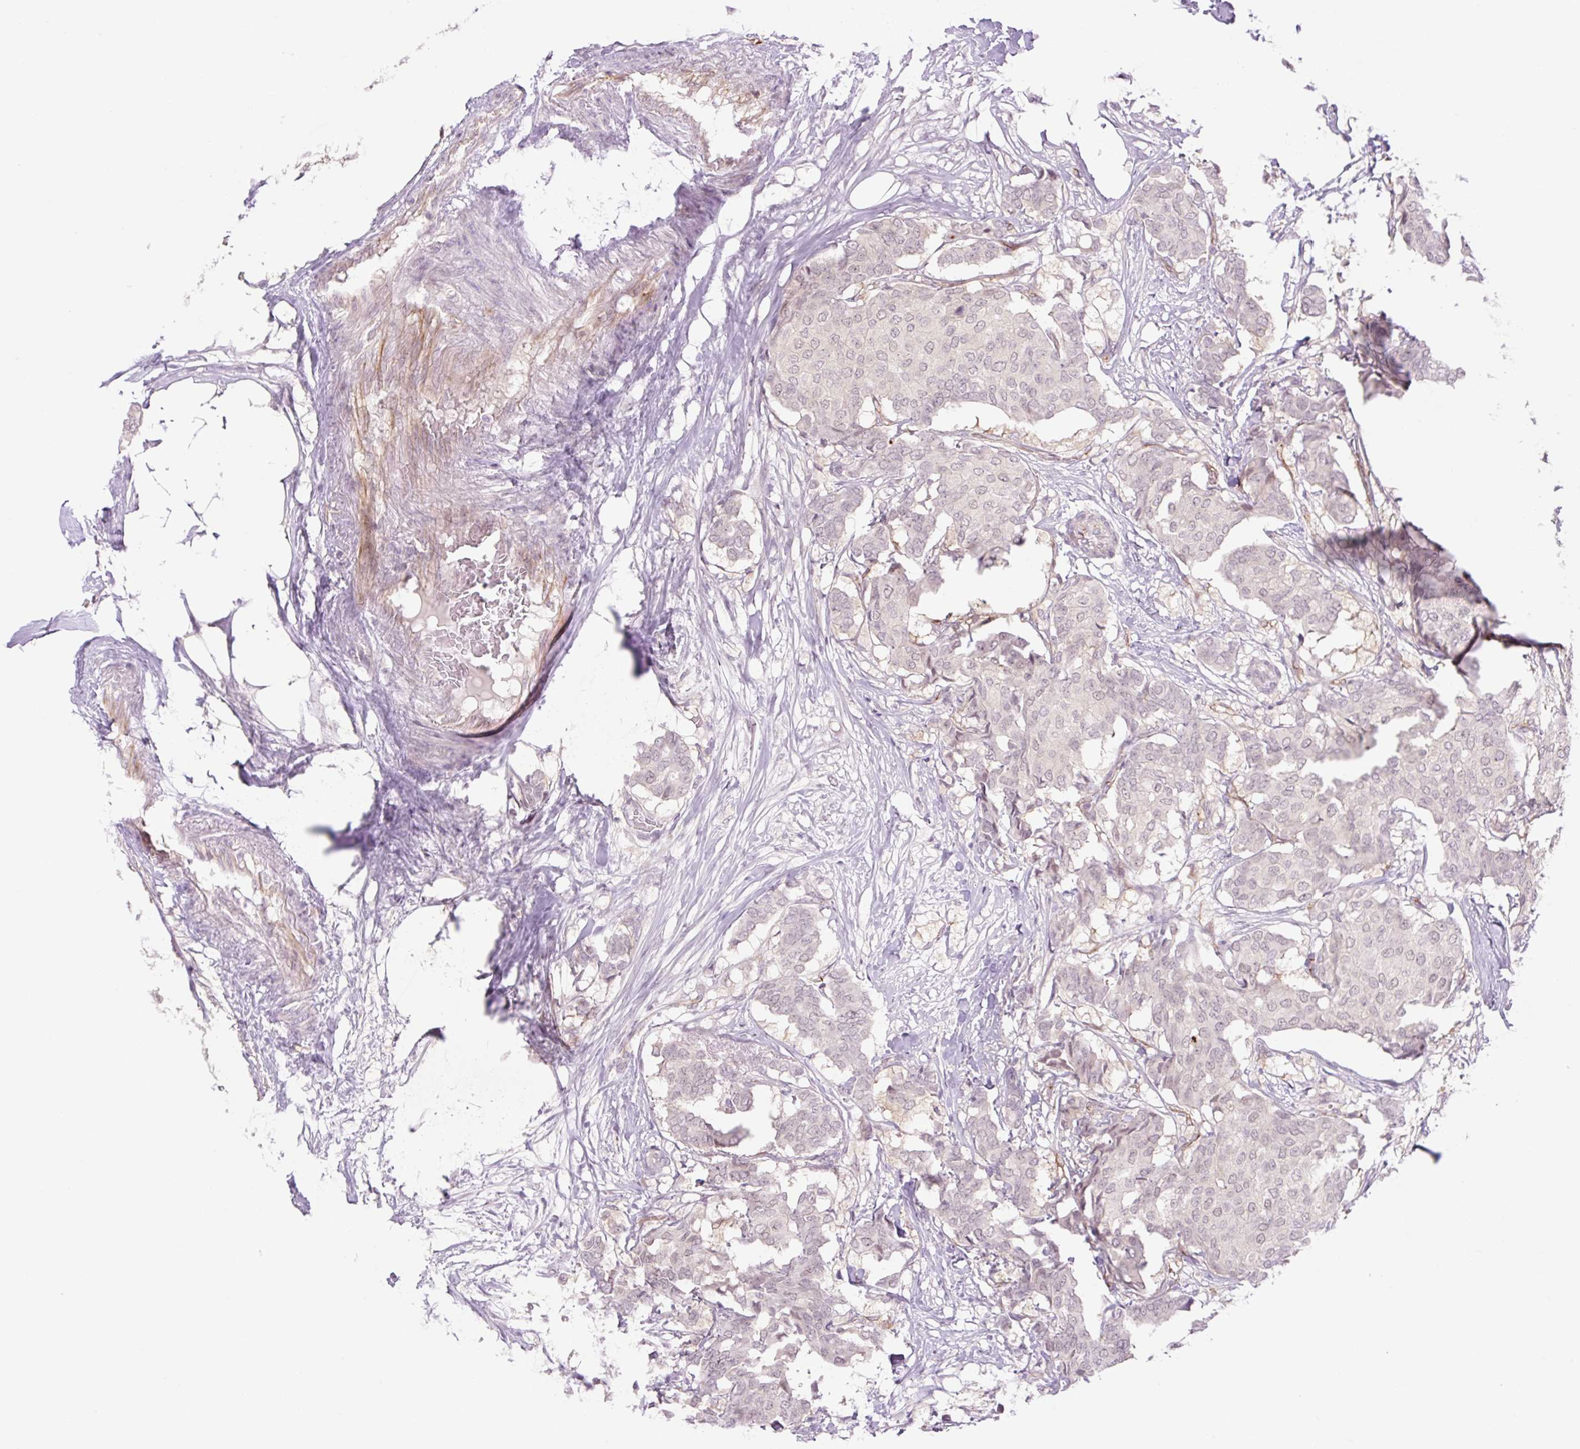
{"staining": {"intensity": "weak", "quantity": "25%-75%", "location": "nuclear"}, "tissue": "breast cancer", "cell_type": "Tumor cells", "image_type": "cancer", "snomed": [{"axis": "morphology", "description": "Duct carcinoma"}, {"axis": "topography", "description": "Breast"}], "caption": "There is low levels of weak nuclear staining in tumor cells of breast invasive ductal carcinoma, as demonstrated by immunohistochemical staining (brown color).", "gene": "ZNF417", "patient": {"sex": "female", "age": 75}}